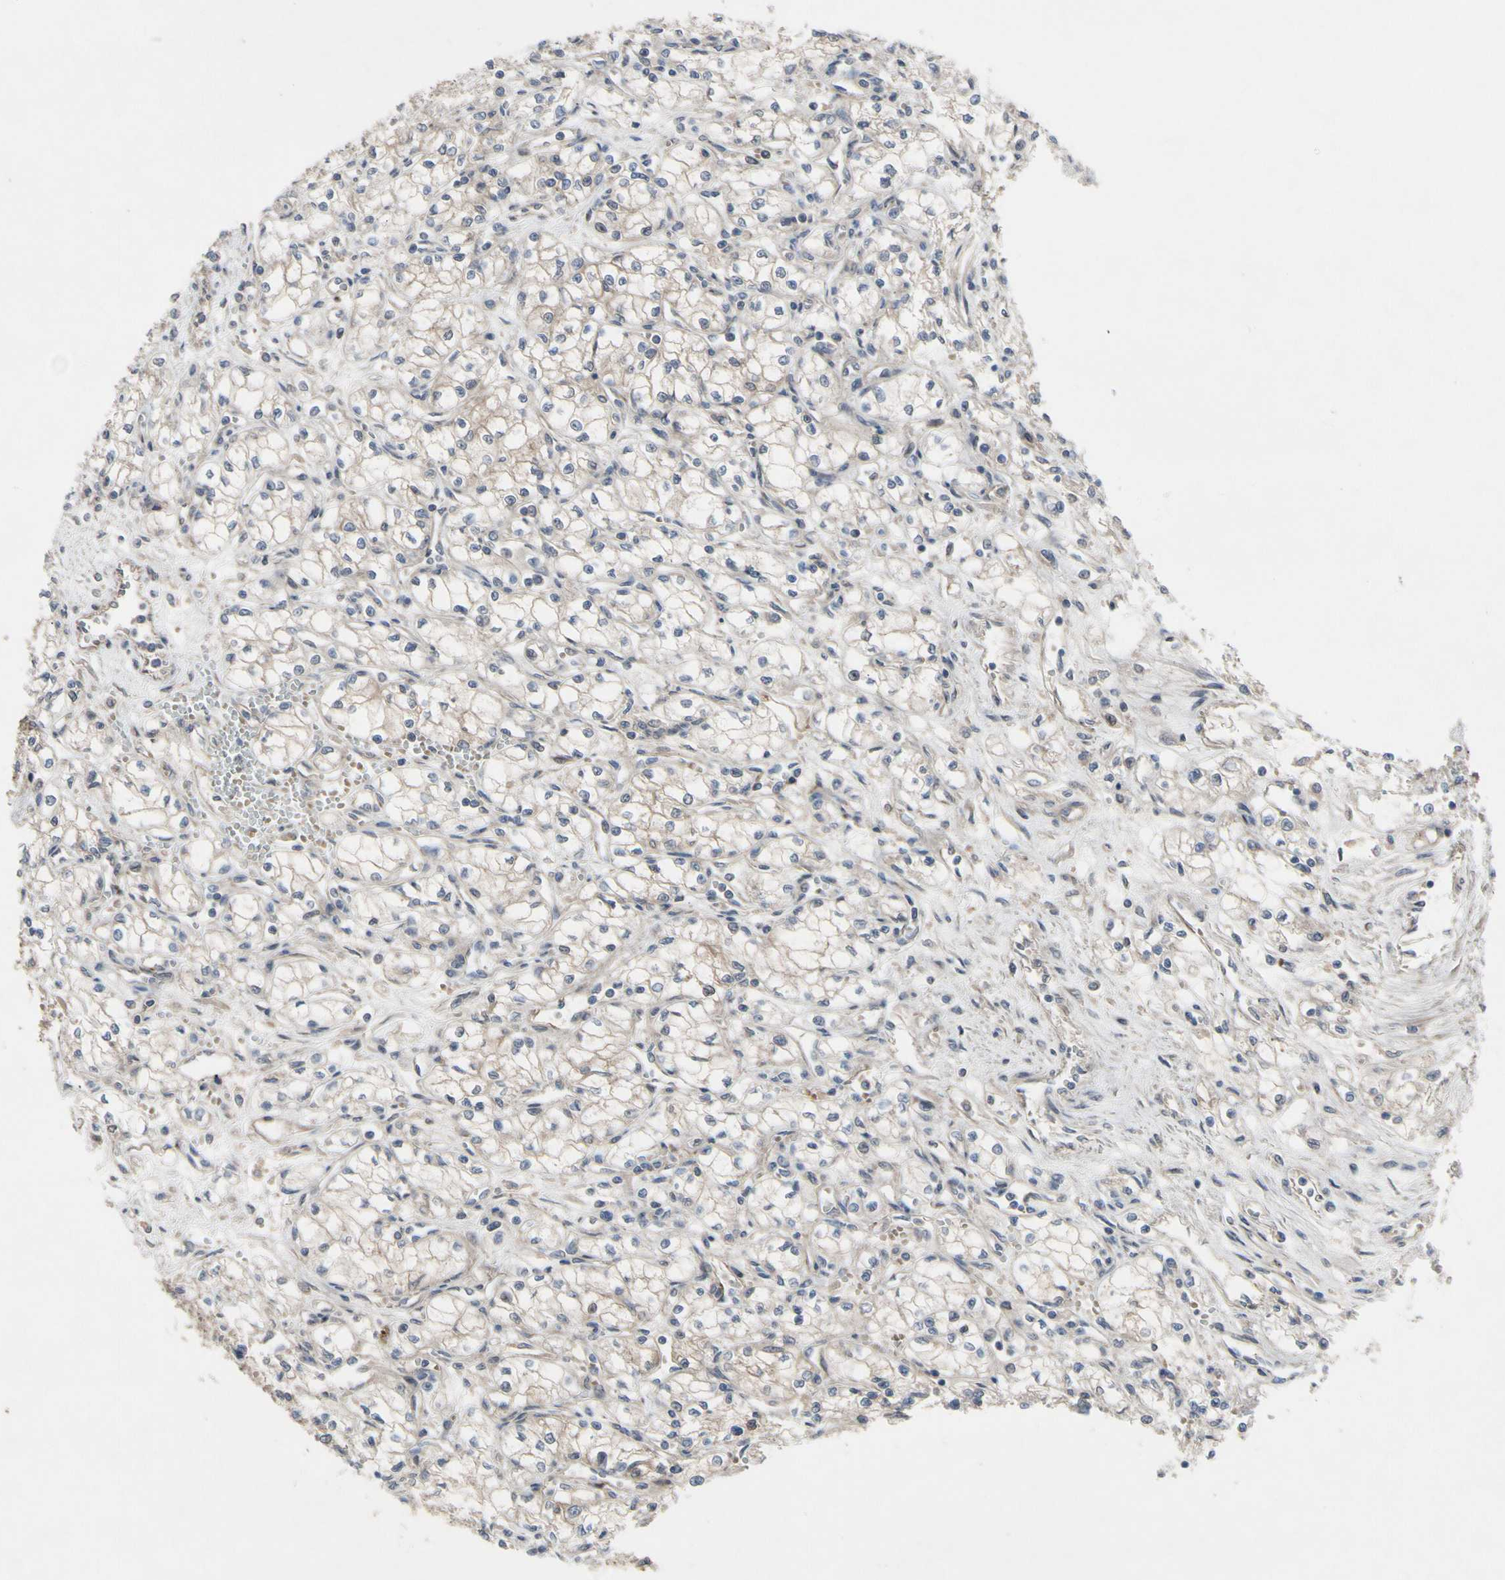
{"staining": {"intensity": "weak", "quantity": "25%-75%", "location": "cytoplasmic/membranous"}, "tissue": "renal cancer", "cell_type": "Tumor cells", "image_type": "cancer", "snomed": [{"axis": "morphology", "description": "Normal tissue, NOS"}, {"axis": "morphology", "description": "Adenocarcinoma, NOS"}, {"axis": "topography", "description": "Kidney"}], "caption": "This histopathology image reveals renal cancer stained with IHC to label a protein in brown. The cytoplasmic/membranous of tumor cells show weak positivity for the protein. Nuclei are counter-stained blue.", "gene": "OAZ1", "patient": {"sex": "male", "age": 59}}